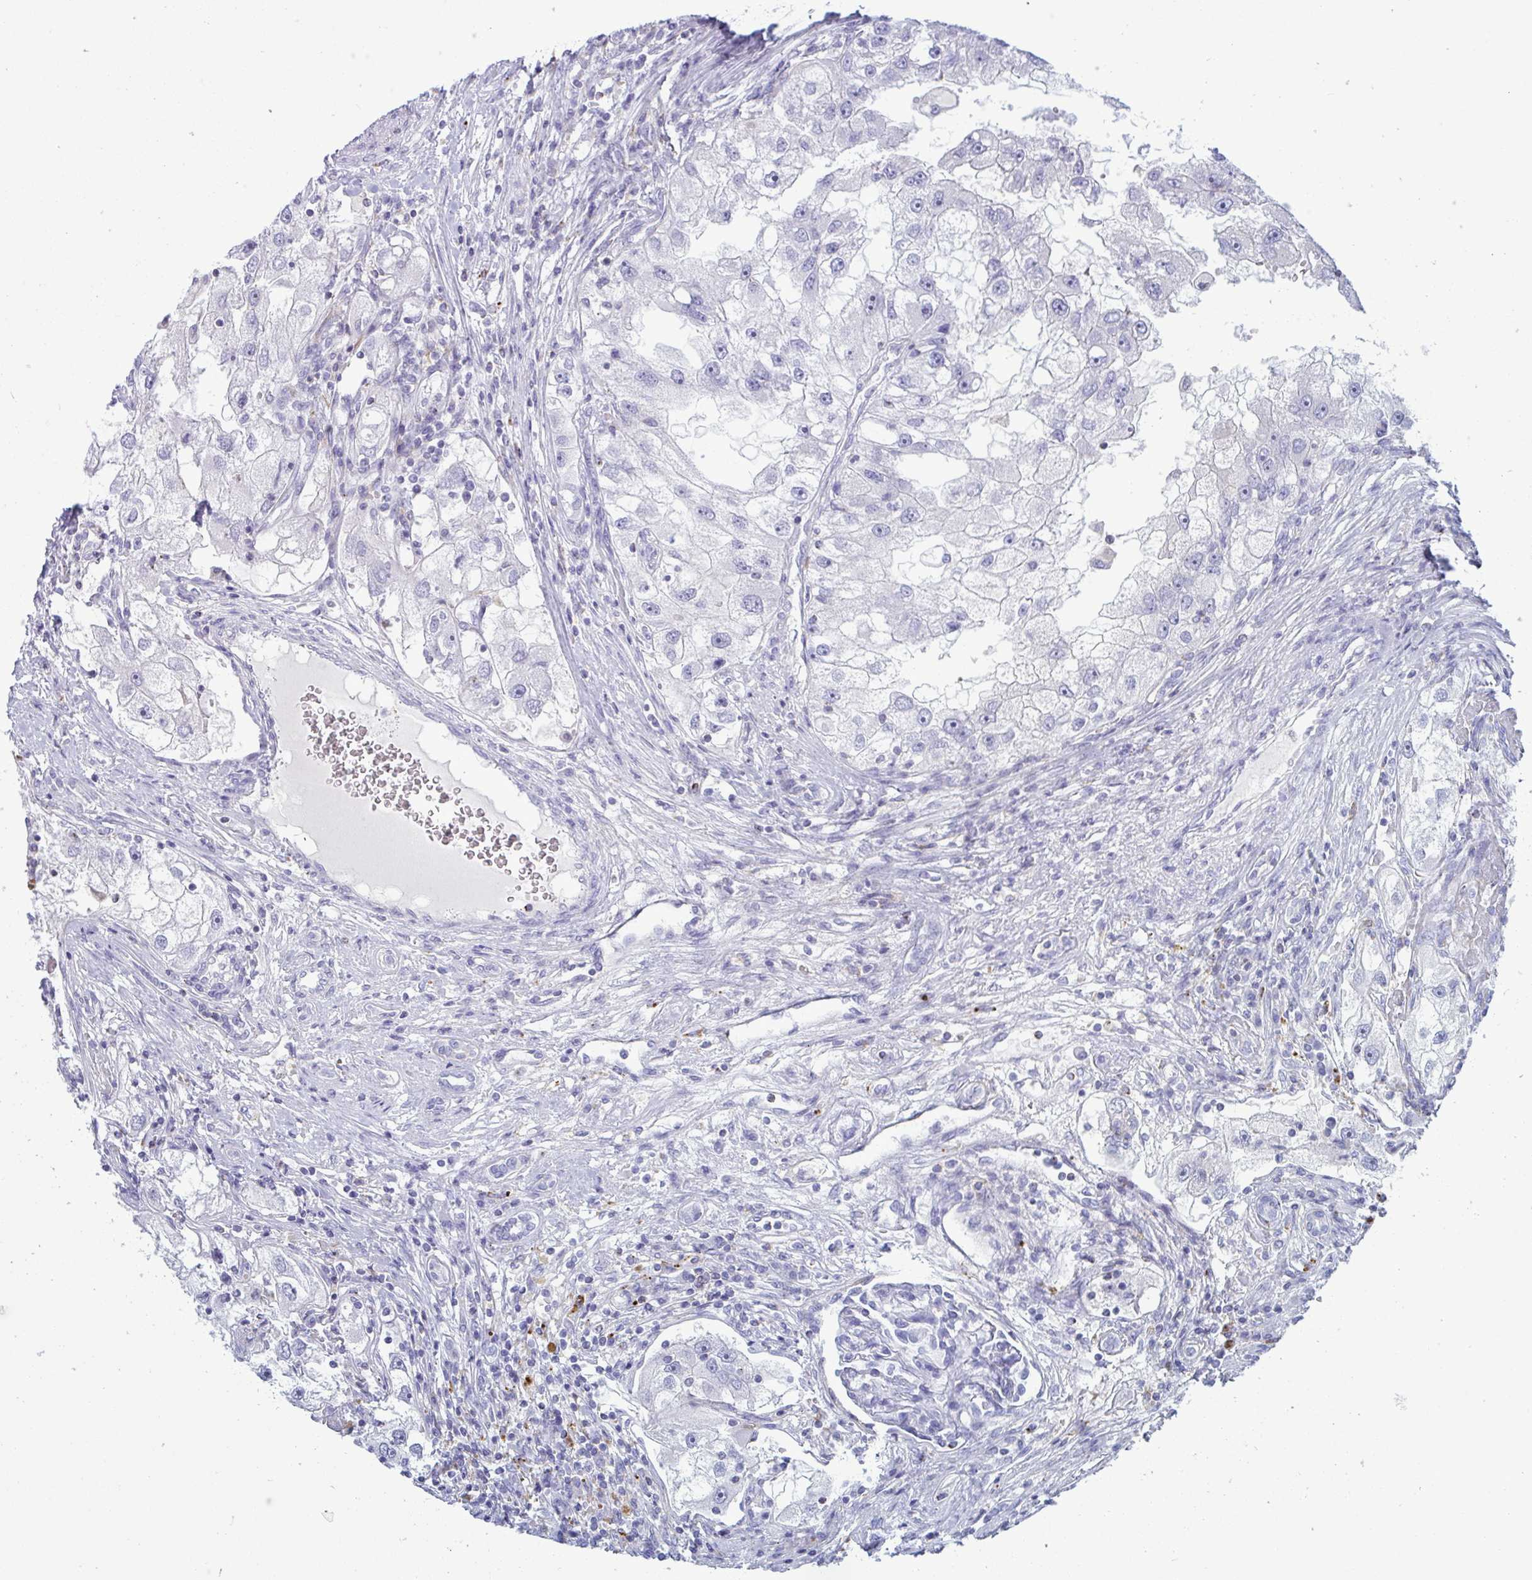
{"staining": {"intensity": "negative", "quantity": "none", "location": "none"}, "tissue": "renal cancer", "cell_type": "Tumor cells", "image_type": "cancer", "snomed": [{"axis": "morphology", "description": "Adenocarcinoma, NOS"}, {"axis": "topography", "description": "Kidney"}], "caption": "This is an IHC image of human renal adenocarcinoma. There is no positivity in tumor cells.", "gene": "XCL1", "patient": {"sex": "male", "age": 63}}